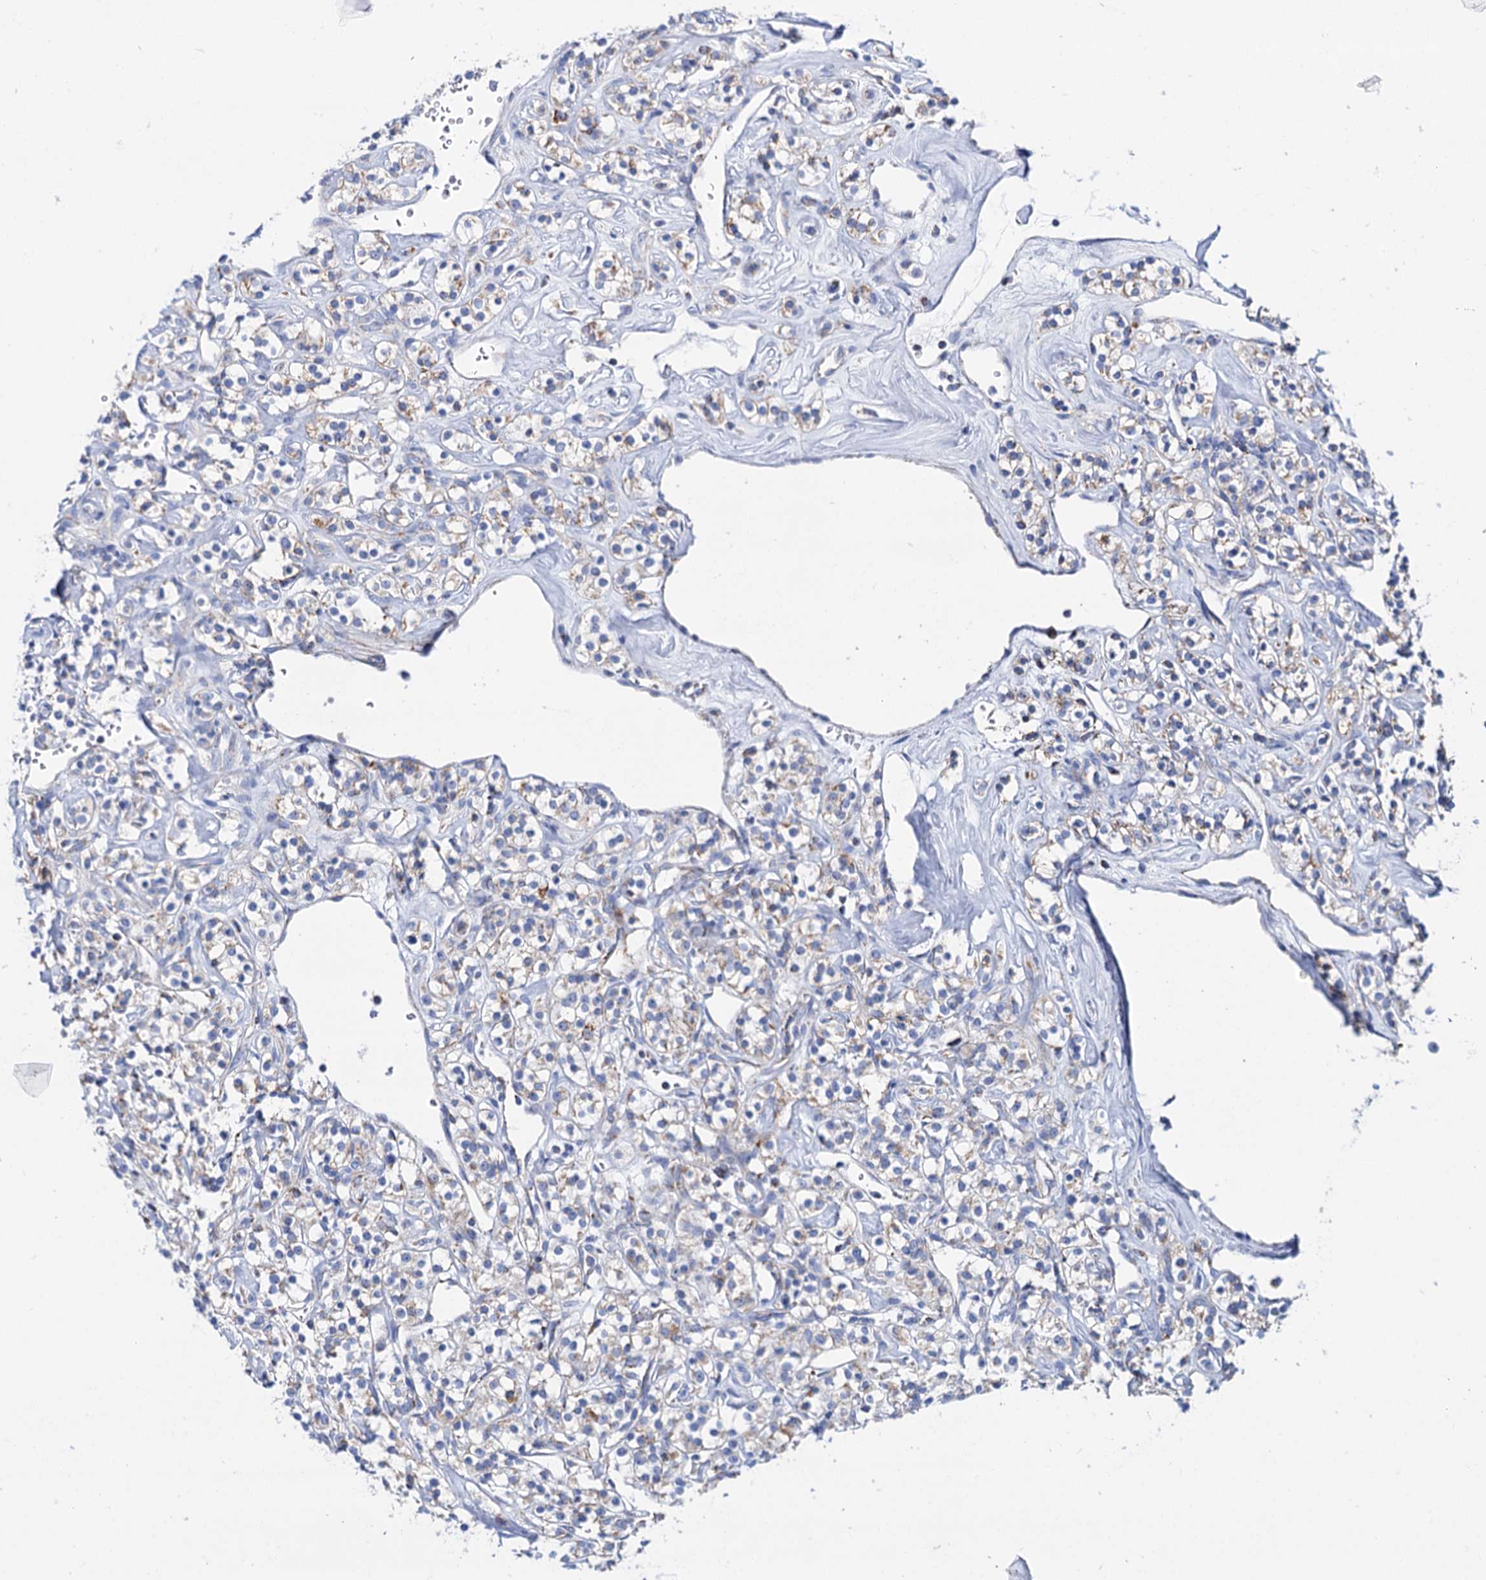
{"staining": {"intensity": "weak", "quantity": "25%-75%", "location": "cytoplasmic/membranous"}, "tissue": "renal cancer", "cell_type": "Tumor cells", "image_type": "cancer", "snomed": [{"axis": "morphology", "description": "Adenocarcinoma, NOS"}, {"axis": "topography", "description": "Kidney"}], "caption": "IHC (DAB) staining of renal adenocarcinoma reveals weak cytoplasmic/membranous protein staining in approximately 25%-75% of tumor cells. The staining was performed using DAB (3,3'-diaminobenzidine), with brown indicating positive protein expression. Nuclei are stained blue with hematoxylin.", "gene": "UBASH3B", "patient": {"sex": "male", "age": 77}}